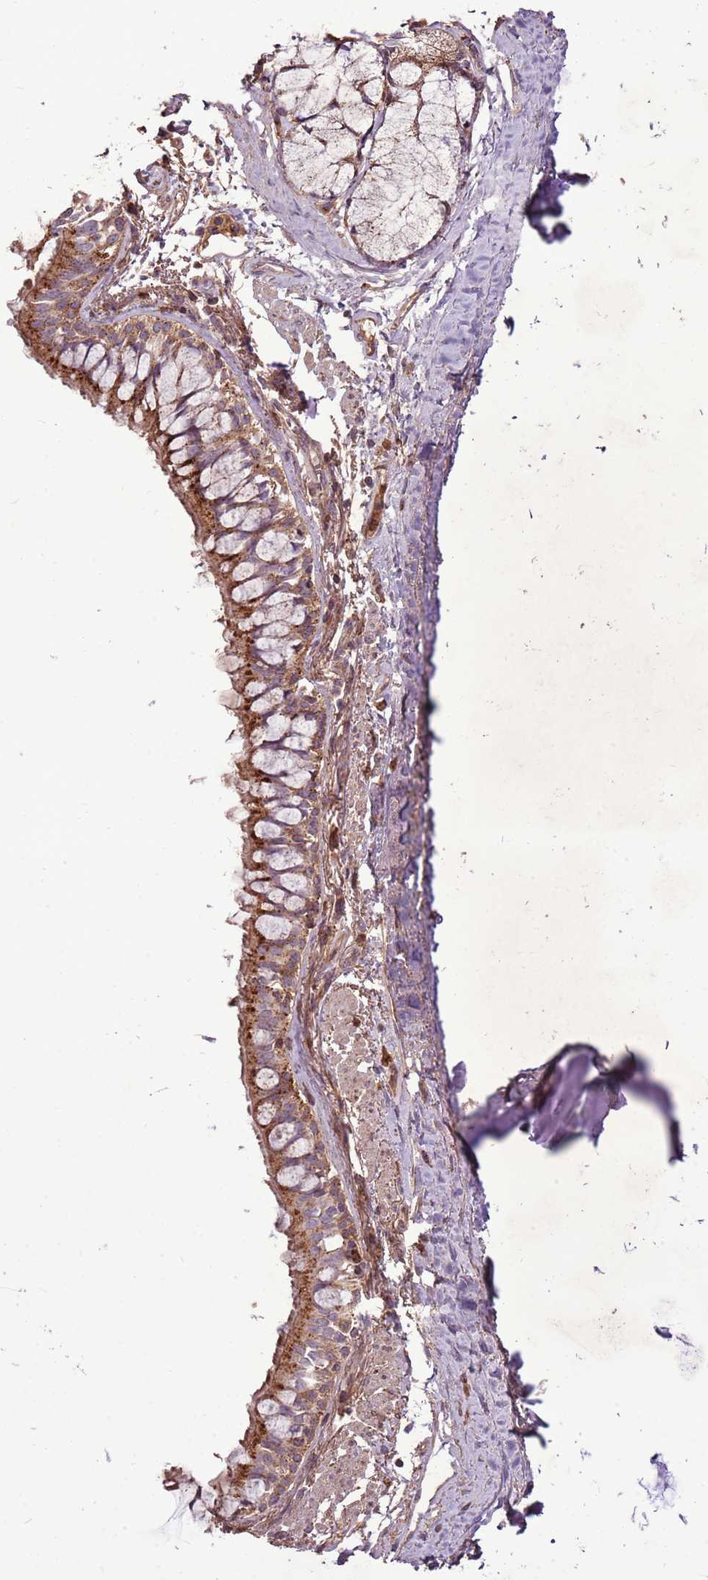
{"staining": {"intensity": "moderate", "quantity": ">75%", "location": "cytoplasmic/membranous"}, "tissue": "bronchus", "cell_type": "Respiratory epithelial cells", "image_type": "normal", "snomed": [{"axis": "morphology", "description": "Normal tissue, NOS"}, {"axis": "topography", "description": "Bronchus"}], "caption": "The immunohistochemical stain highlights moderate cytoplasmic/membranous staining in respiratory epithelial cells of normal bronchus. Nuclei are stained in blue.", "gene": "ANKRD24", "patient": {"sex": "male", "age": 70}}